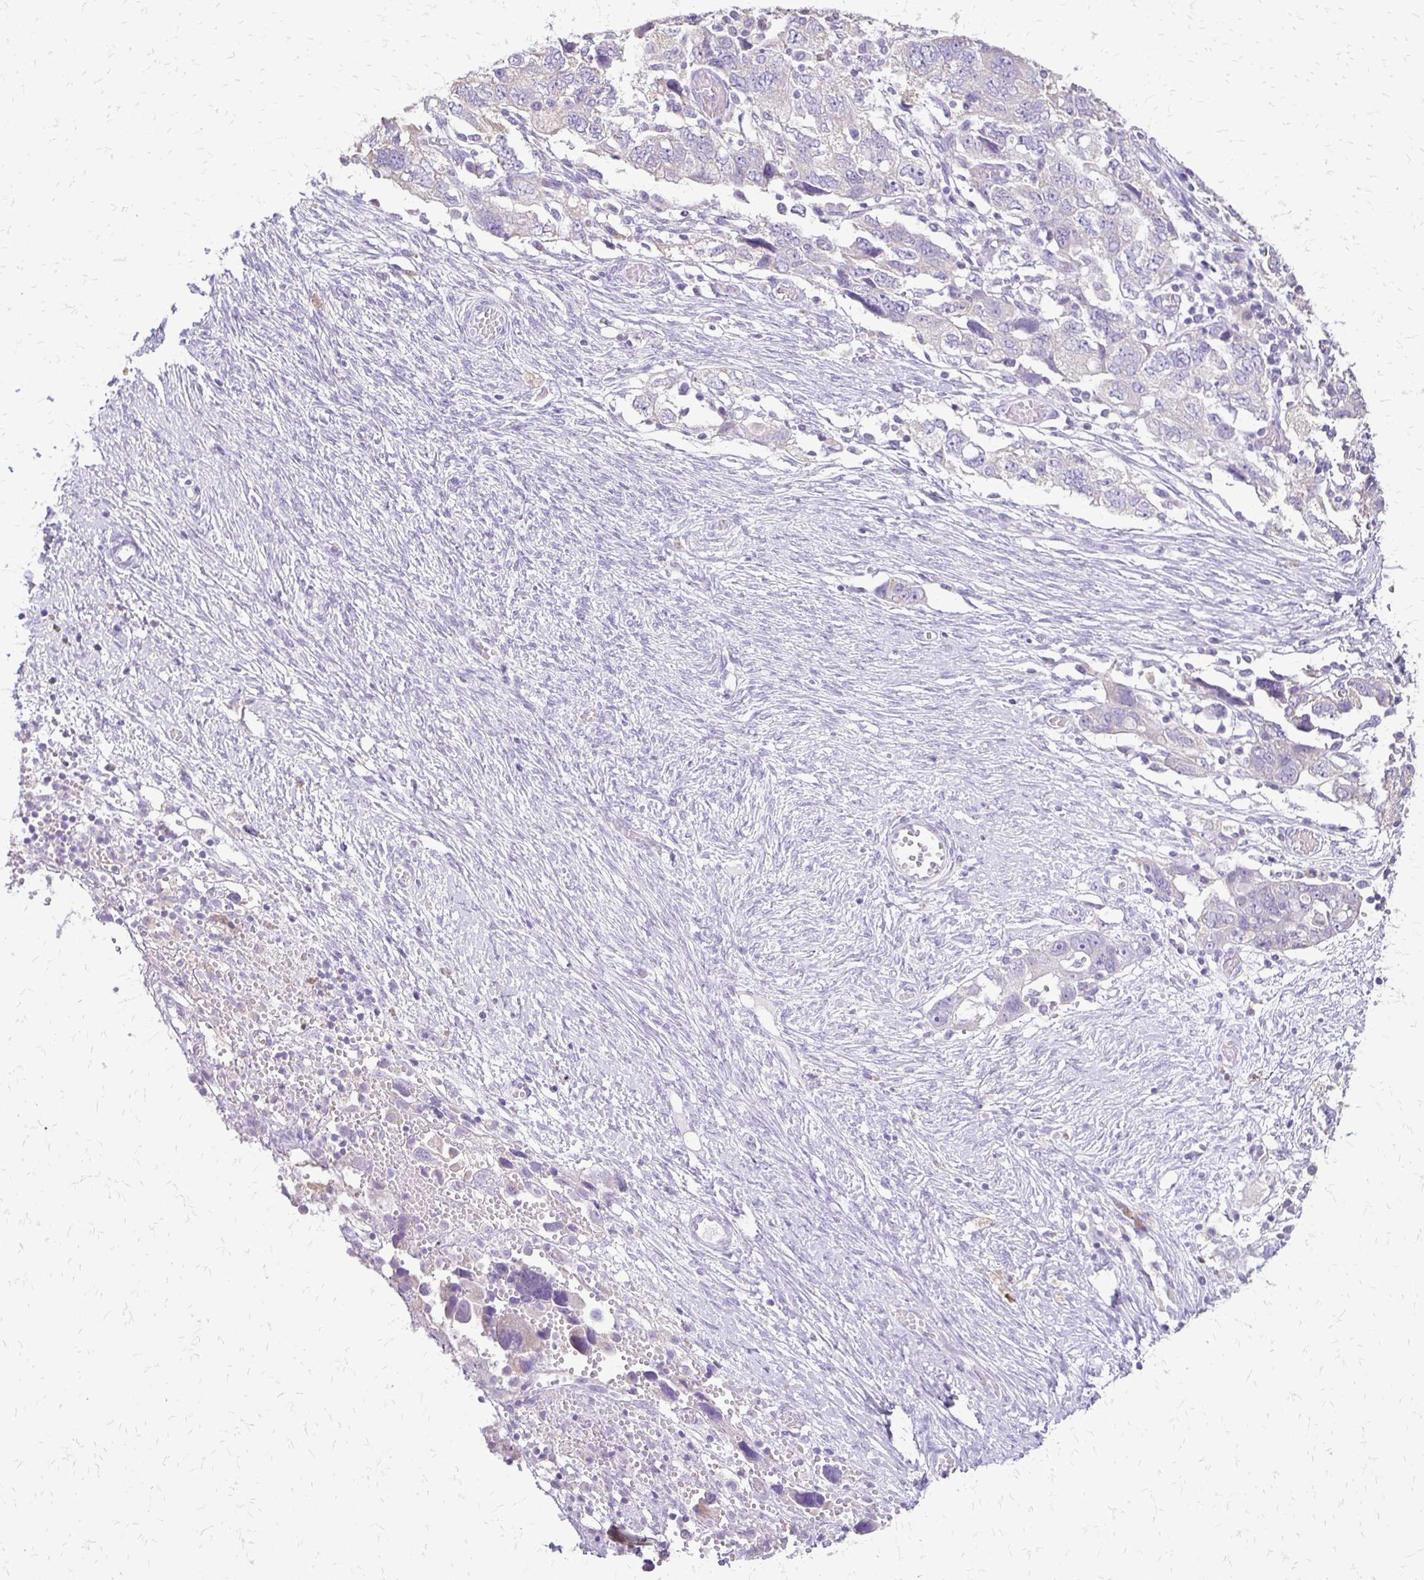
{"staining": {"intensity": "moderate", "quantity": "<25%", "location": "cytoplasmic/membranous"}, "tissue": "ovarian cancer", "cell_type": "Tumor cells", "image_type": "cancer", "snomed": [{"axis": "morphology", "description": "Carcinoma, NOS"}, {"axis": "morphology", "description": "Cystadenocarcinoma, serous, NOS"}, {"axis": "topography", "description": "Ovary"}], "caption": "Immunohistochemical staining of ovarian cancer (carcinoma) demonstrates low levels of moderate cytoplasmic/membranous positivity in about <25% of tumor cells.", "gene": "ALPG", "patient": {"sex": "female", "age": 69}}